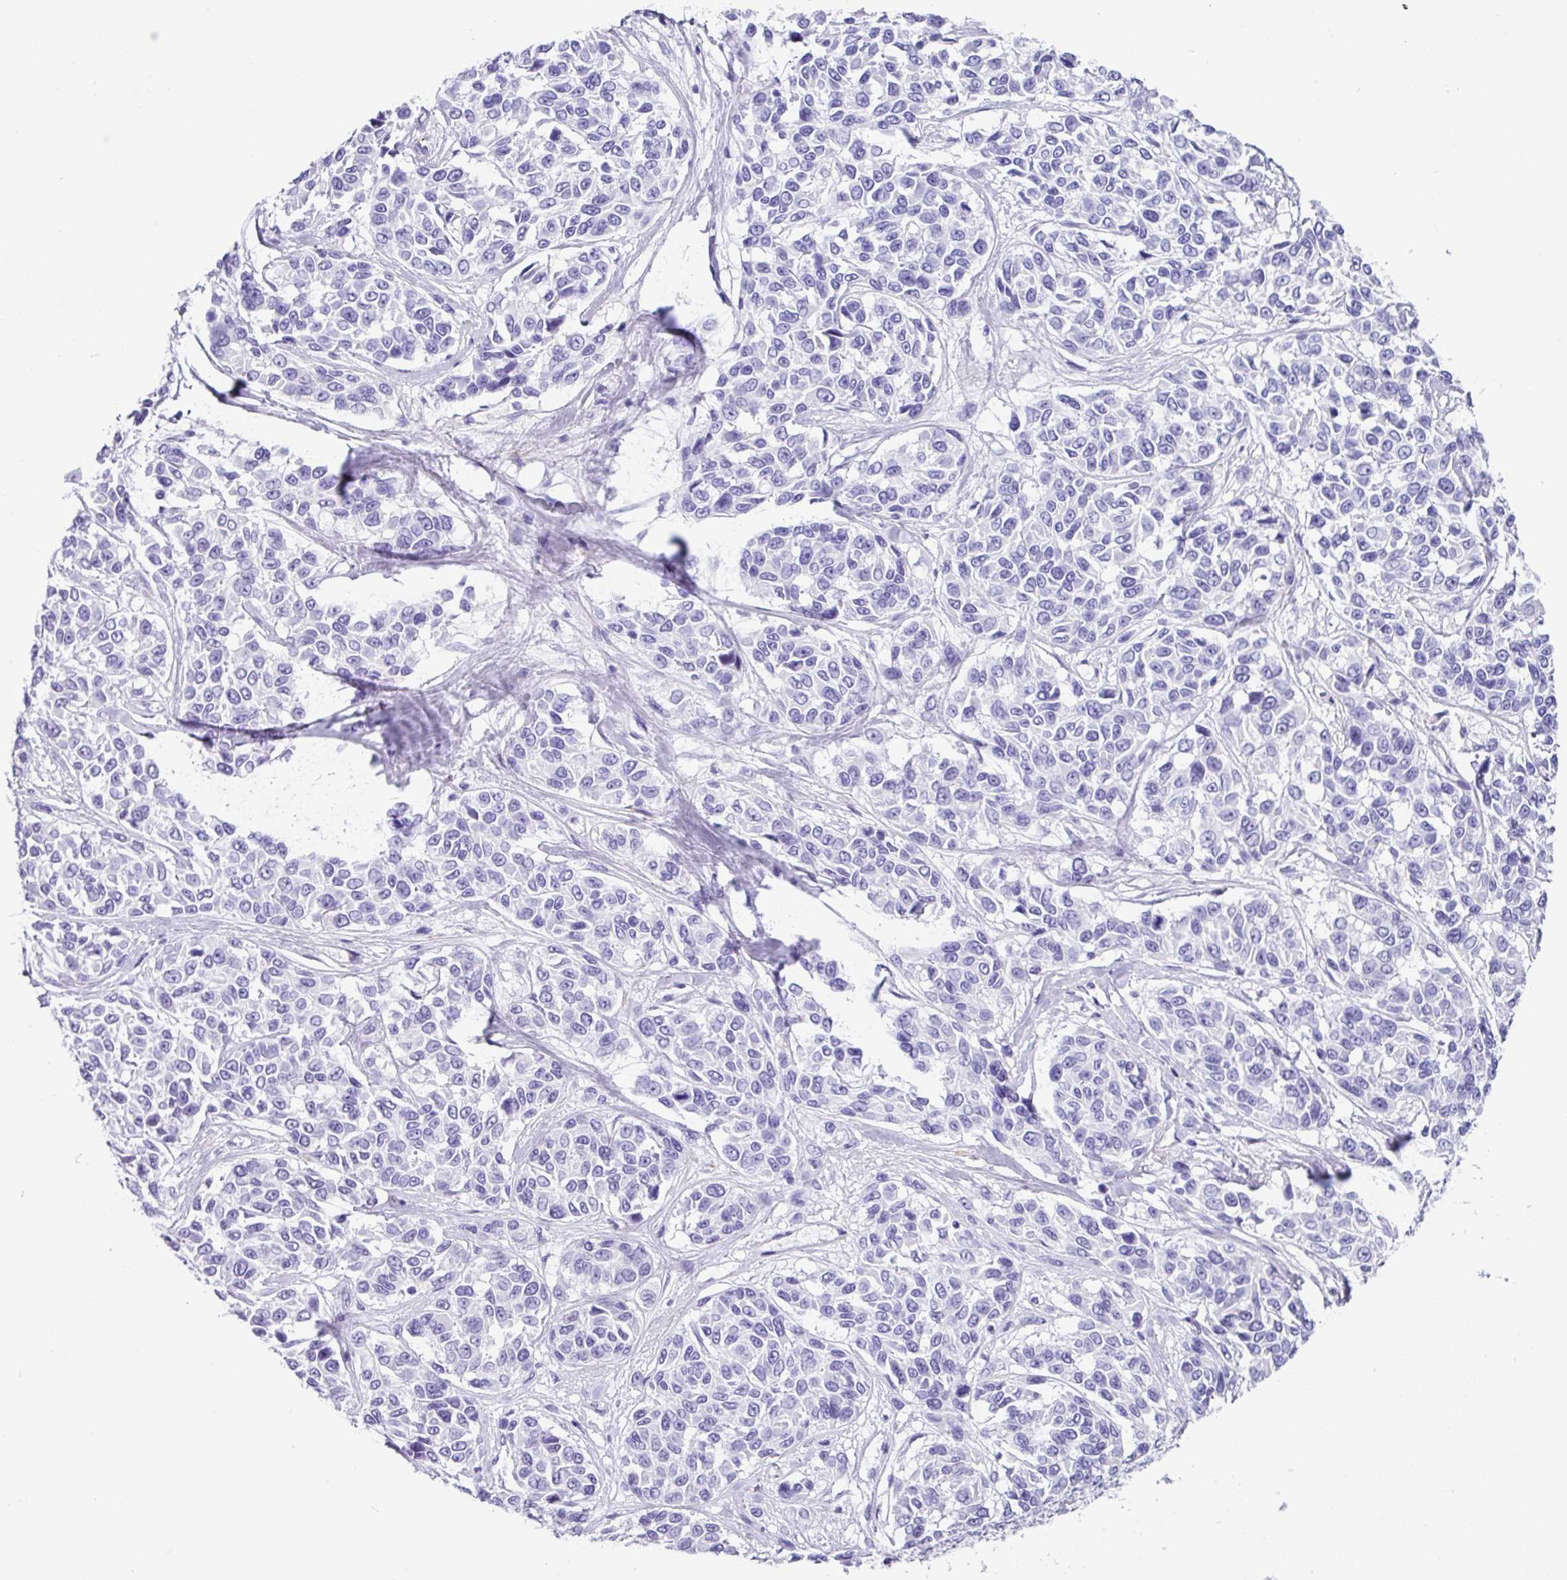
{"staining": {"intensity": "negative", "quantity": "none", "location": "none"}, "tissue": "melanoma", "cell_type": "Tumor cells", "image_type": "cancer", "snomed": [{"axis": "morphology", "description": "Malignant melanoma, NOS"}, {"axis": "topography", "description": "Skin"}], "caption": "High power microscopy micrograph of an IHC micrograph of malignant melanoma, revealing no significant positivity in tumor cells.", "gene": "ZG16", "patient": {"sex": "female", "age": 66}}